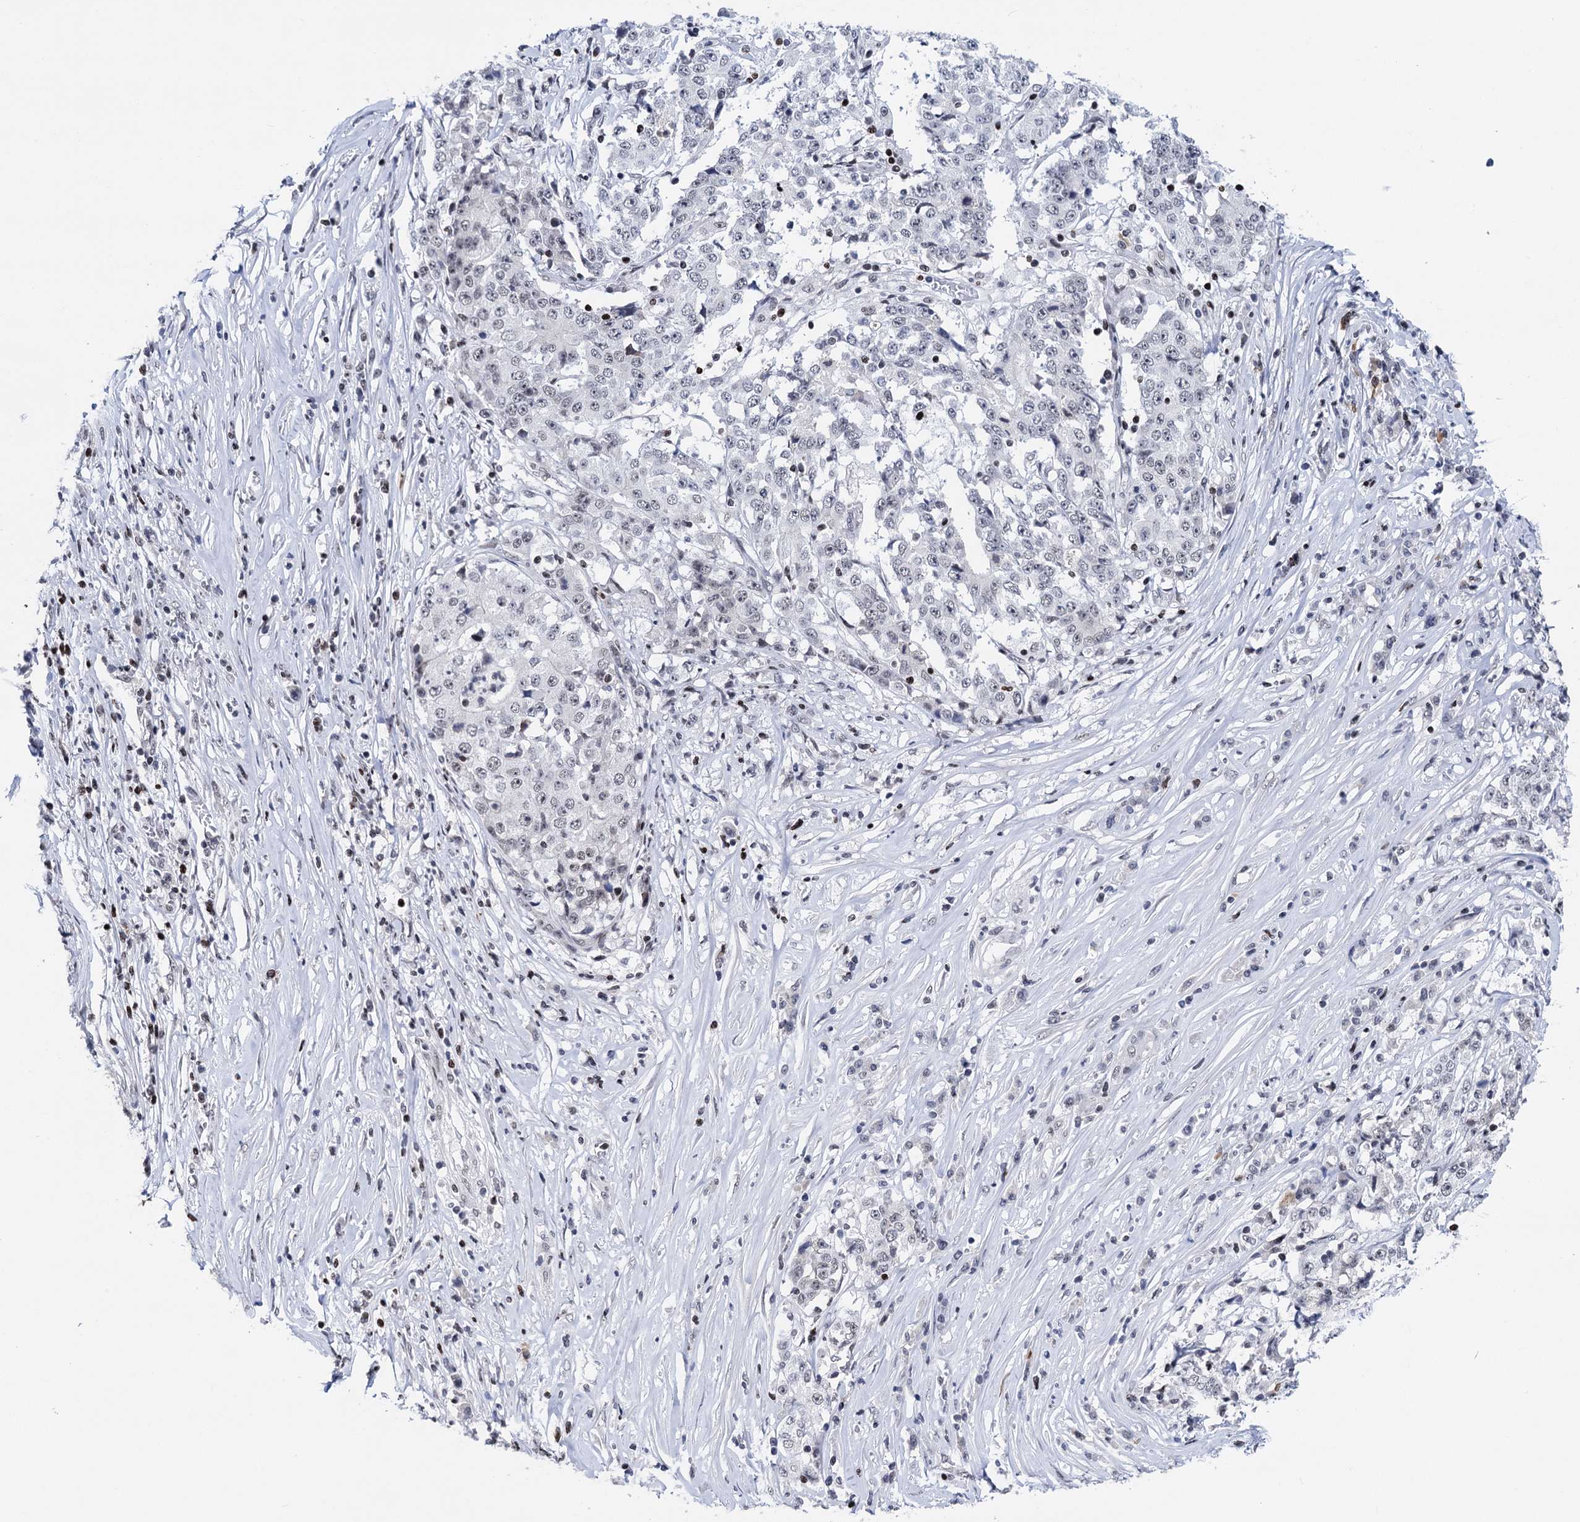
{"staining": {"intensity": "negative", "quantity": "none", "location": "none"}, "tissue": "stomach cancer", "cell_type": "Tumor cells", "image_type": "cancer", "snomed": [{"axis": "morphology", "description": "Adenocarcinoma, NOS"}, {"axis": "topography", "description": "Stomach"}], "caption": "Immunohistochemical staining of human stomach cancer (adenocarcinoma) shows no significant staining in tumor cells.", "gene": "ZCCHC10", "patient": {"sex": "male", "age": 59}}